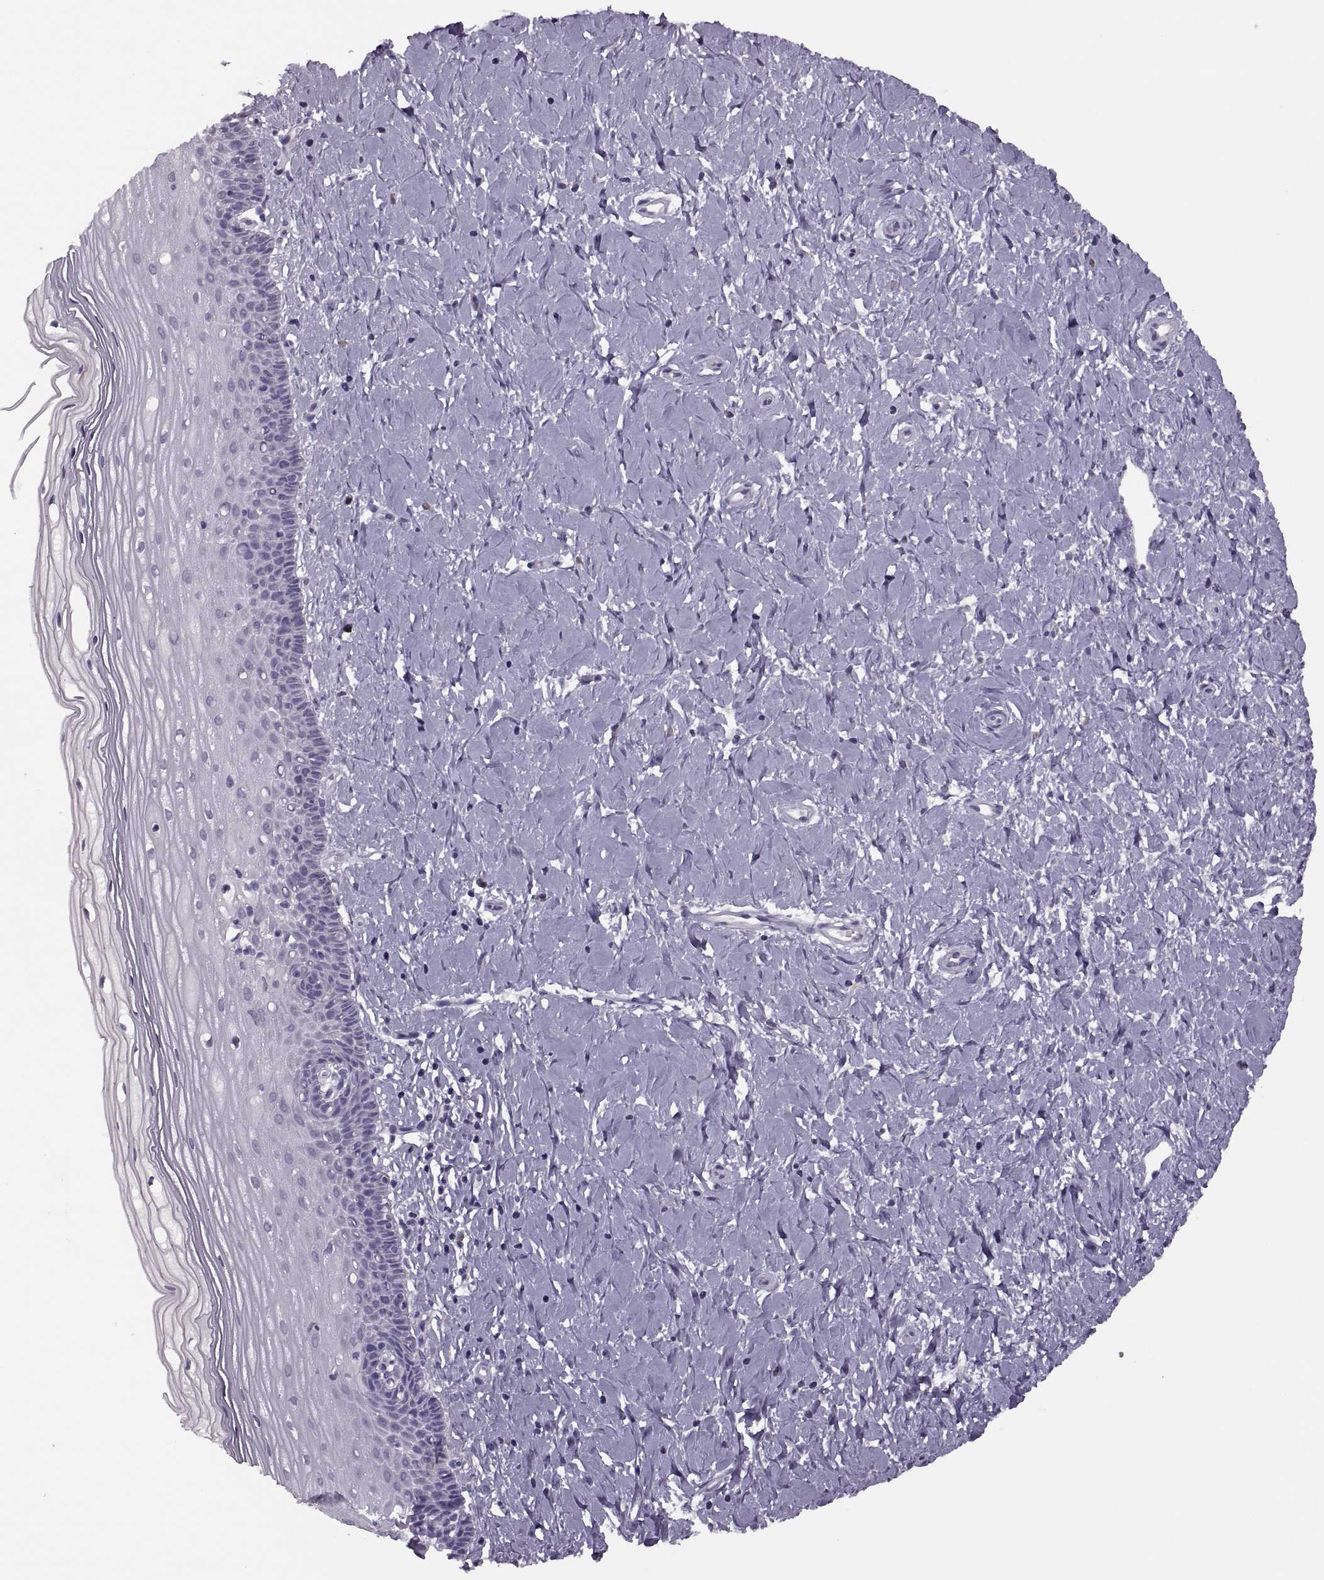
{"staining": {"intensity": "negative", "quantity": "none", "location": "none"}, "tissue": "cervix", "cell_type": "Glandular cells", "image_type": "normal", "snomed": [{"axis": "morphology", "description": "Normal tissue, NOS"}, {"axis": "topography", "description": "Cervix"}], "caption": "DAB (3,3'-diaminobenzidine) immunohistochemical staining of unremarkable cervix demonstrates no significant staining in glandular cells.", "gene": "PRSS54", "patient": {"sex": "female", "age": 37}}